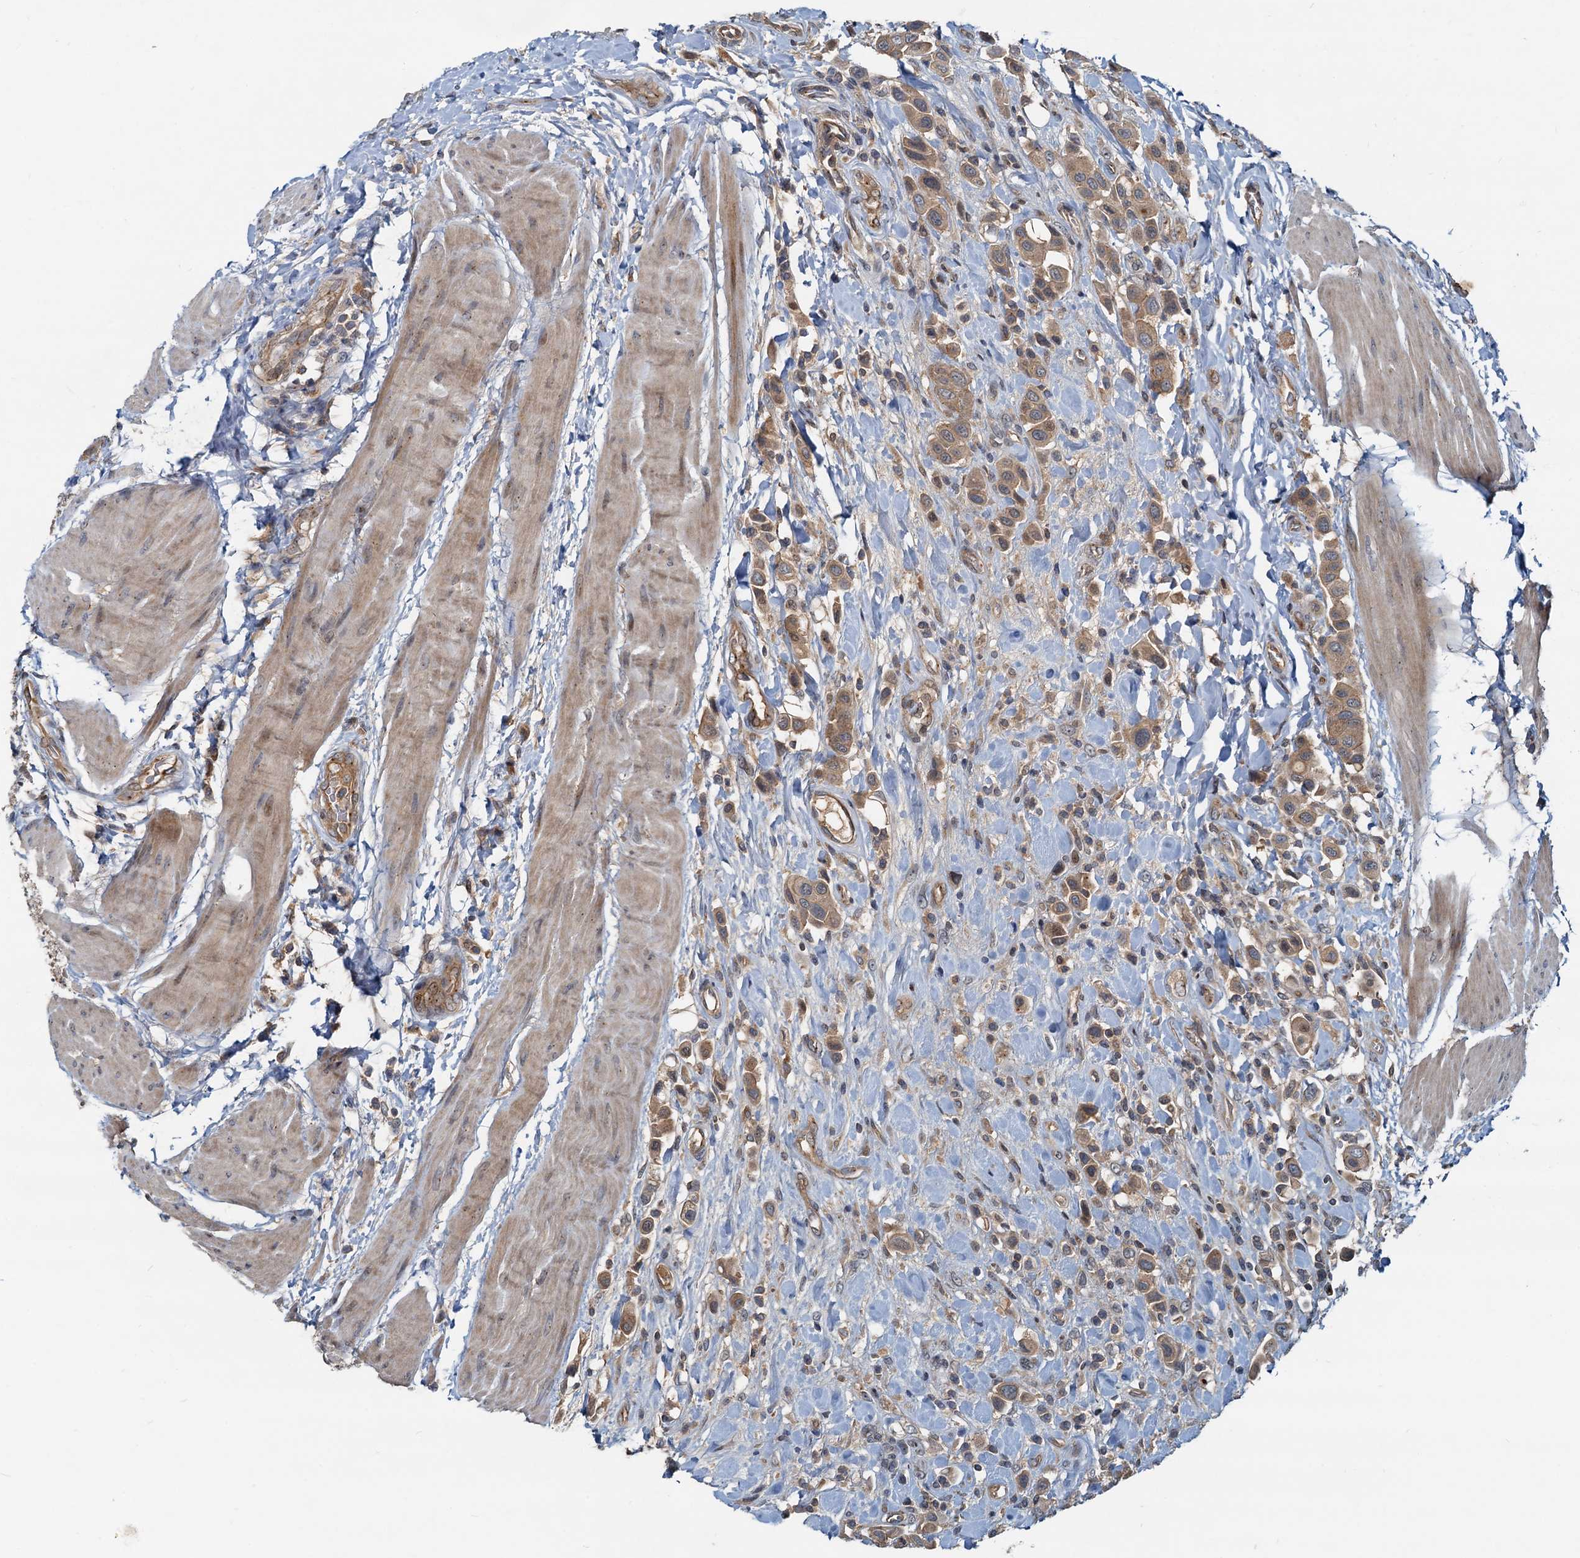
{"staining": {"intensity": "moderate", "quantity": ">75%", "location": "cytoplasmic/membranous"}, "tissue": "urothelial cancer", "cell_type": "Tumor cells", "image_type": "cancer", "snomed": [{"axis": "morphology", "description": "Urothelial carcinoma, High grade"}, {"axis": "topography", "description": "Urinary bladder"}], "caption": "This photomicrograph displays IHC staining of human urothelial carcinoma (high-grade), with medium moderate cytoplasmic/membranous staining in about >75% of tumor cells.", "gene": "CEP68", "patient": {"sex": "male", "age": 50}}